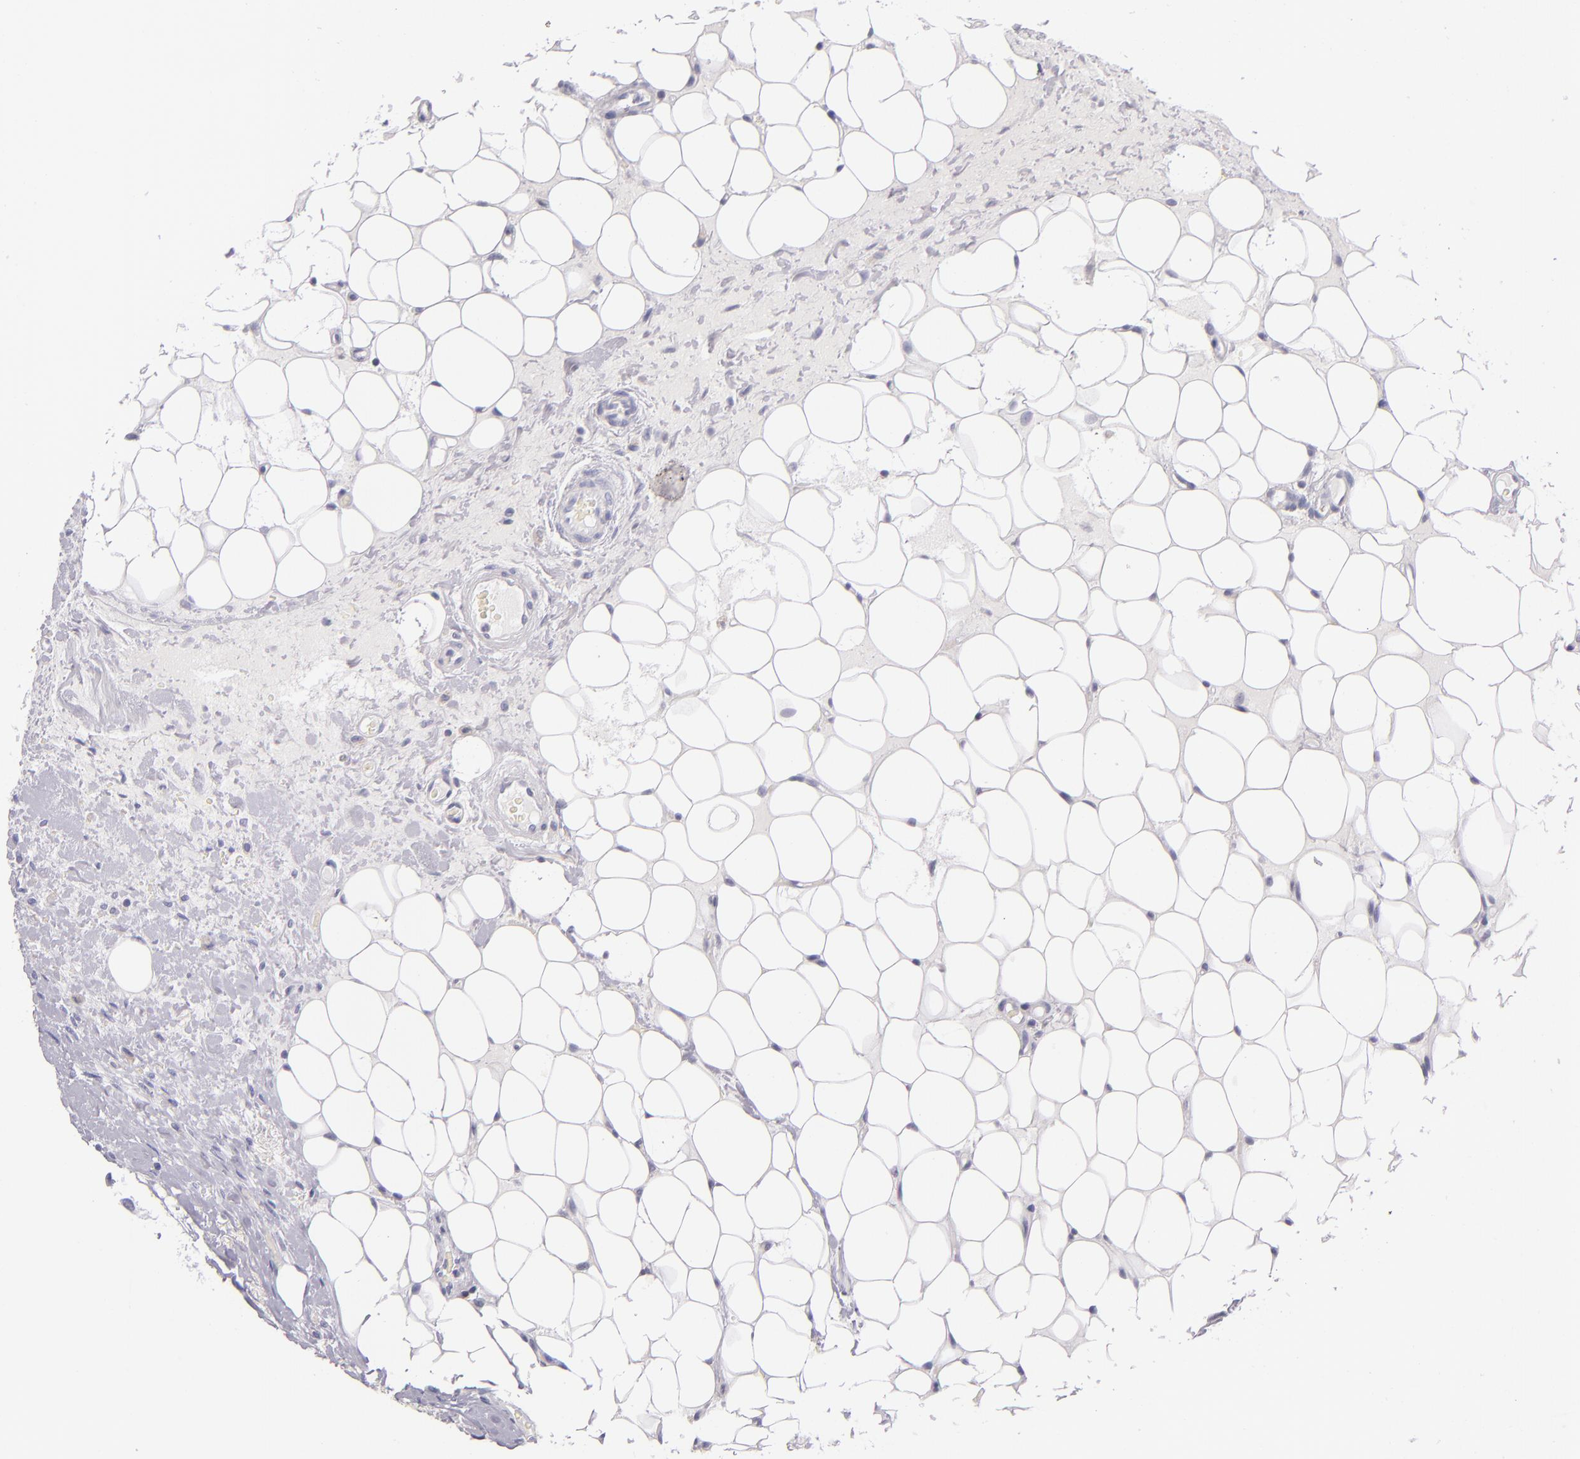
{"staining": {"intensity": "negative", "quantity": "none", "location": "none"}, "tissue": "breast cancer", "cell_type": "Tumor cells", "image_type": "cancer", "snomed": [{"axis": "morphology", "description": "Duct carcinoma"}, {"axis": "topography", "description": "Breast"}], "caption": "The image displays no staining of tumor cells in infiltrating ductal carcinoma (breast).", "gene": "CD48", "patient": {"sex": "female", "age": 68}}